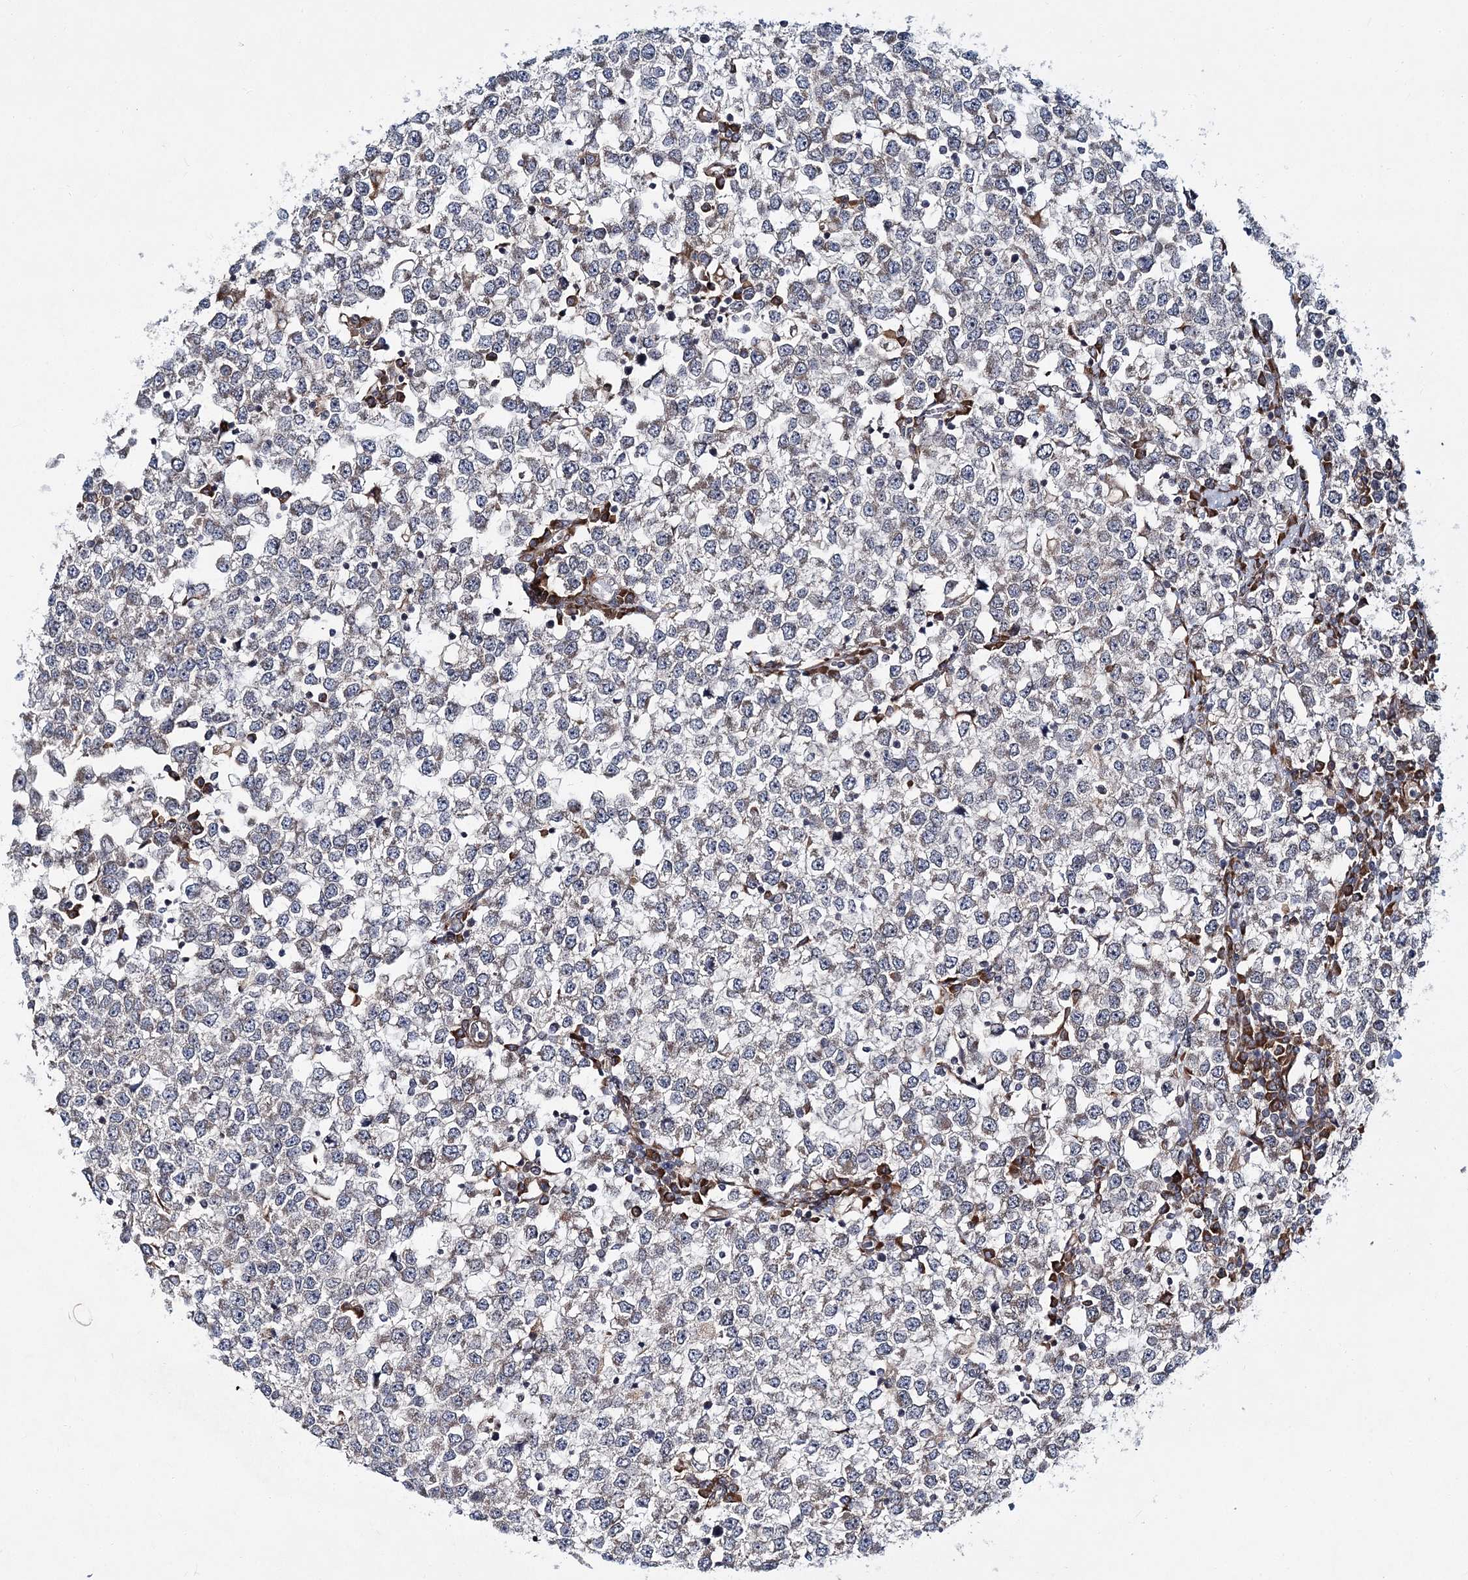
{"staining": {"intensity": "negative", "quantity": "none", "location": "none"}, "tissue": "testis cancer", "cell_type": "Tumor cells", "image_type": "cancer", "snomed": [{"axis": "morphology", "description": "Seminoma, NOS"}, {"axis": "topography", "description": "Testis"}], "caption": "This is an immunohistochemistry image of testis seminoma. There is no positivity in tumor cells.", "gene": "NBAS", "patient": {"sex": "male", "age": 65}}